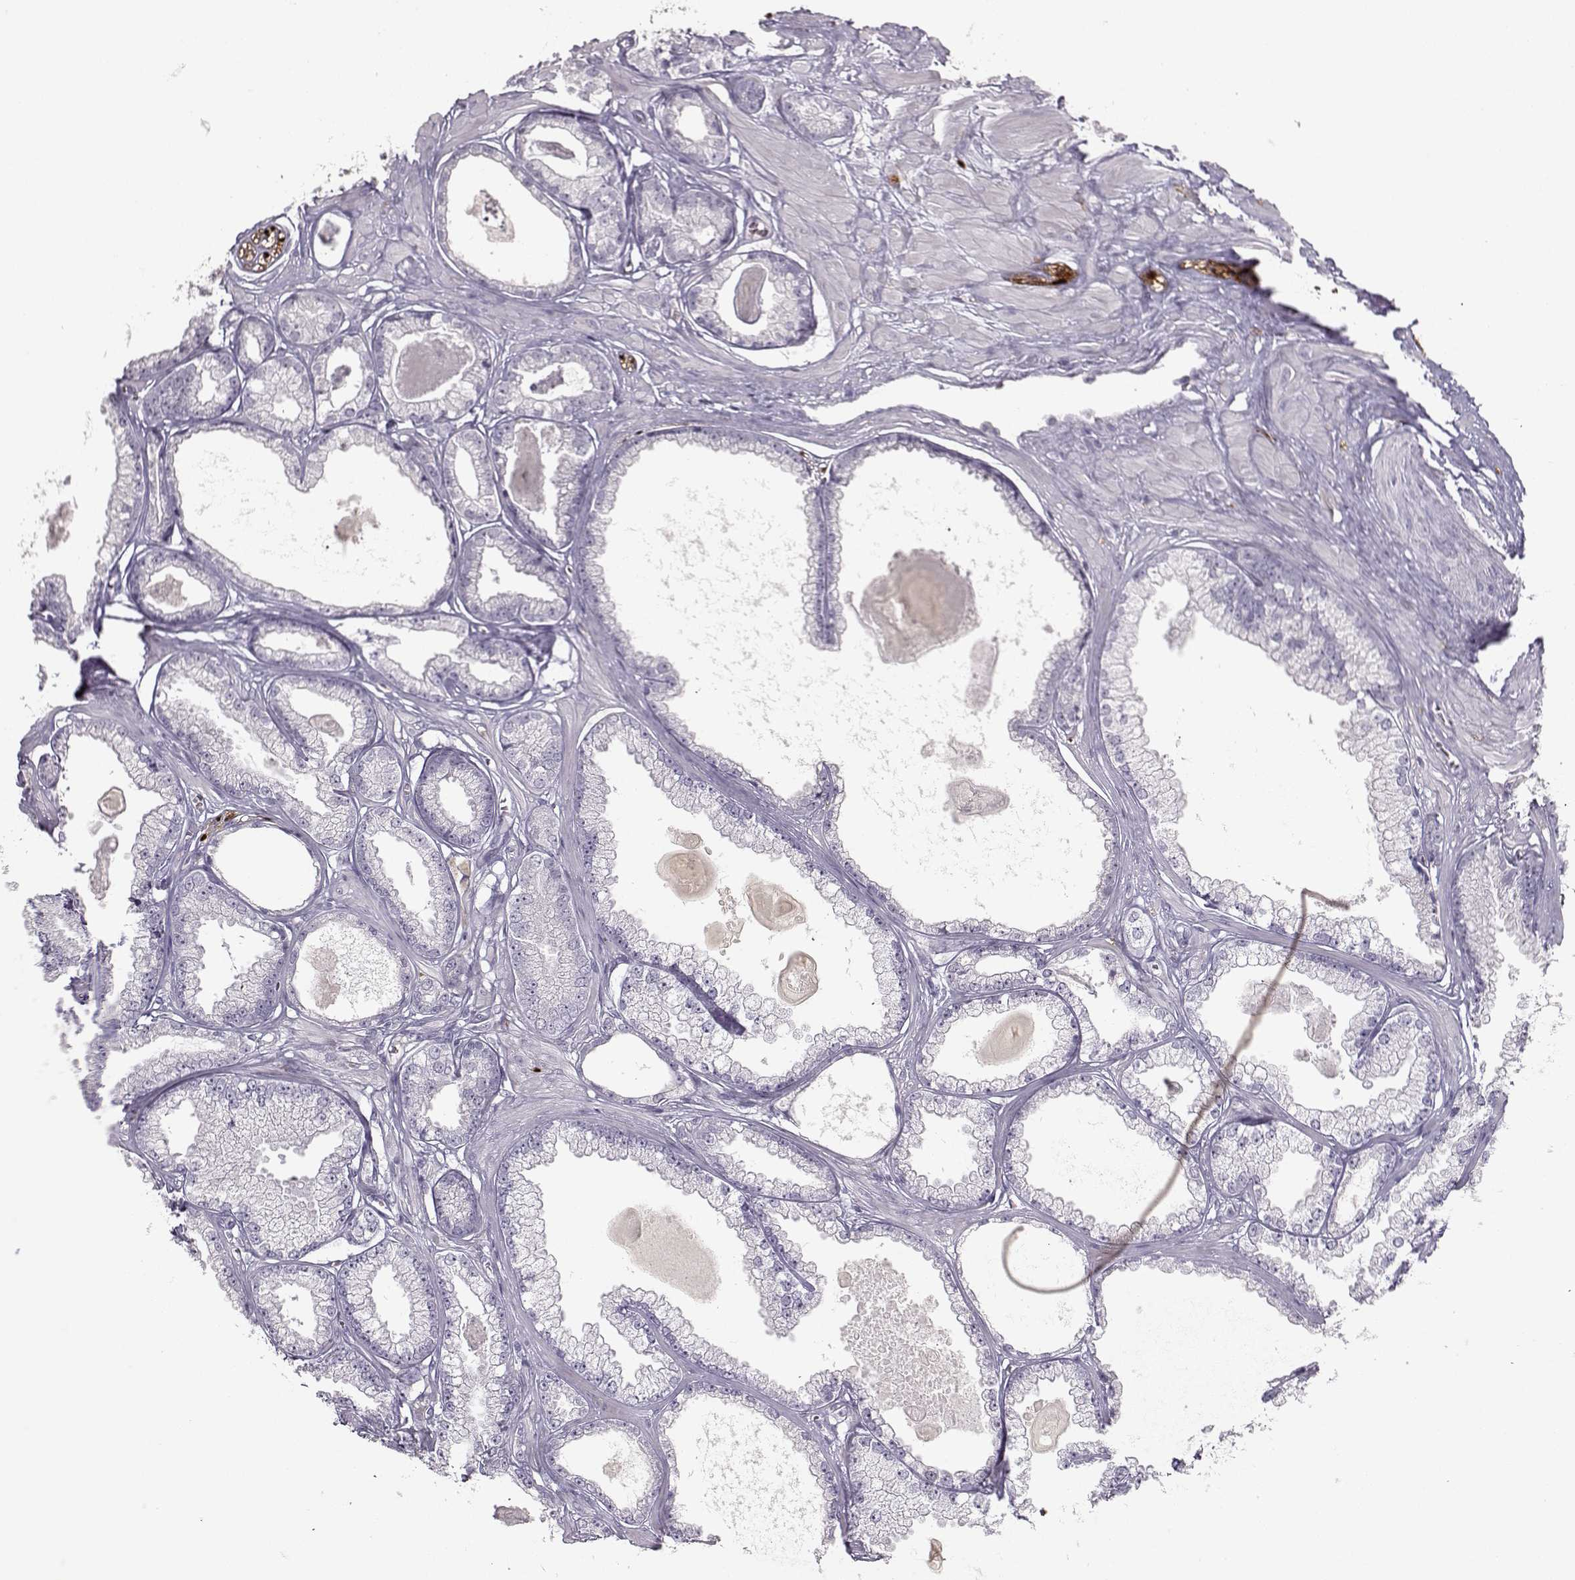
{"staining": {"intensity": "negative", "quantity": "none", "location": "none"}, "tissue": "prostate cancer", "cell_type": "Tumor cells", "image_type": "cancer", "snomed": [{"axis": "morphology", "description": "Adenocarcinoma, Low grade"}, {"axis": "topography", "description": "Prostate"}], "caption": "High magnification brightfield microscopy of prostate cancer stained with DAB (3,3'-diaminobenzidine) (brown) and counterstained with hematoxylin (blue): tumor cells show no significant positivity.", "gene": "S100B", "patient": {"sex": "male", "age": 64}}